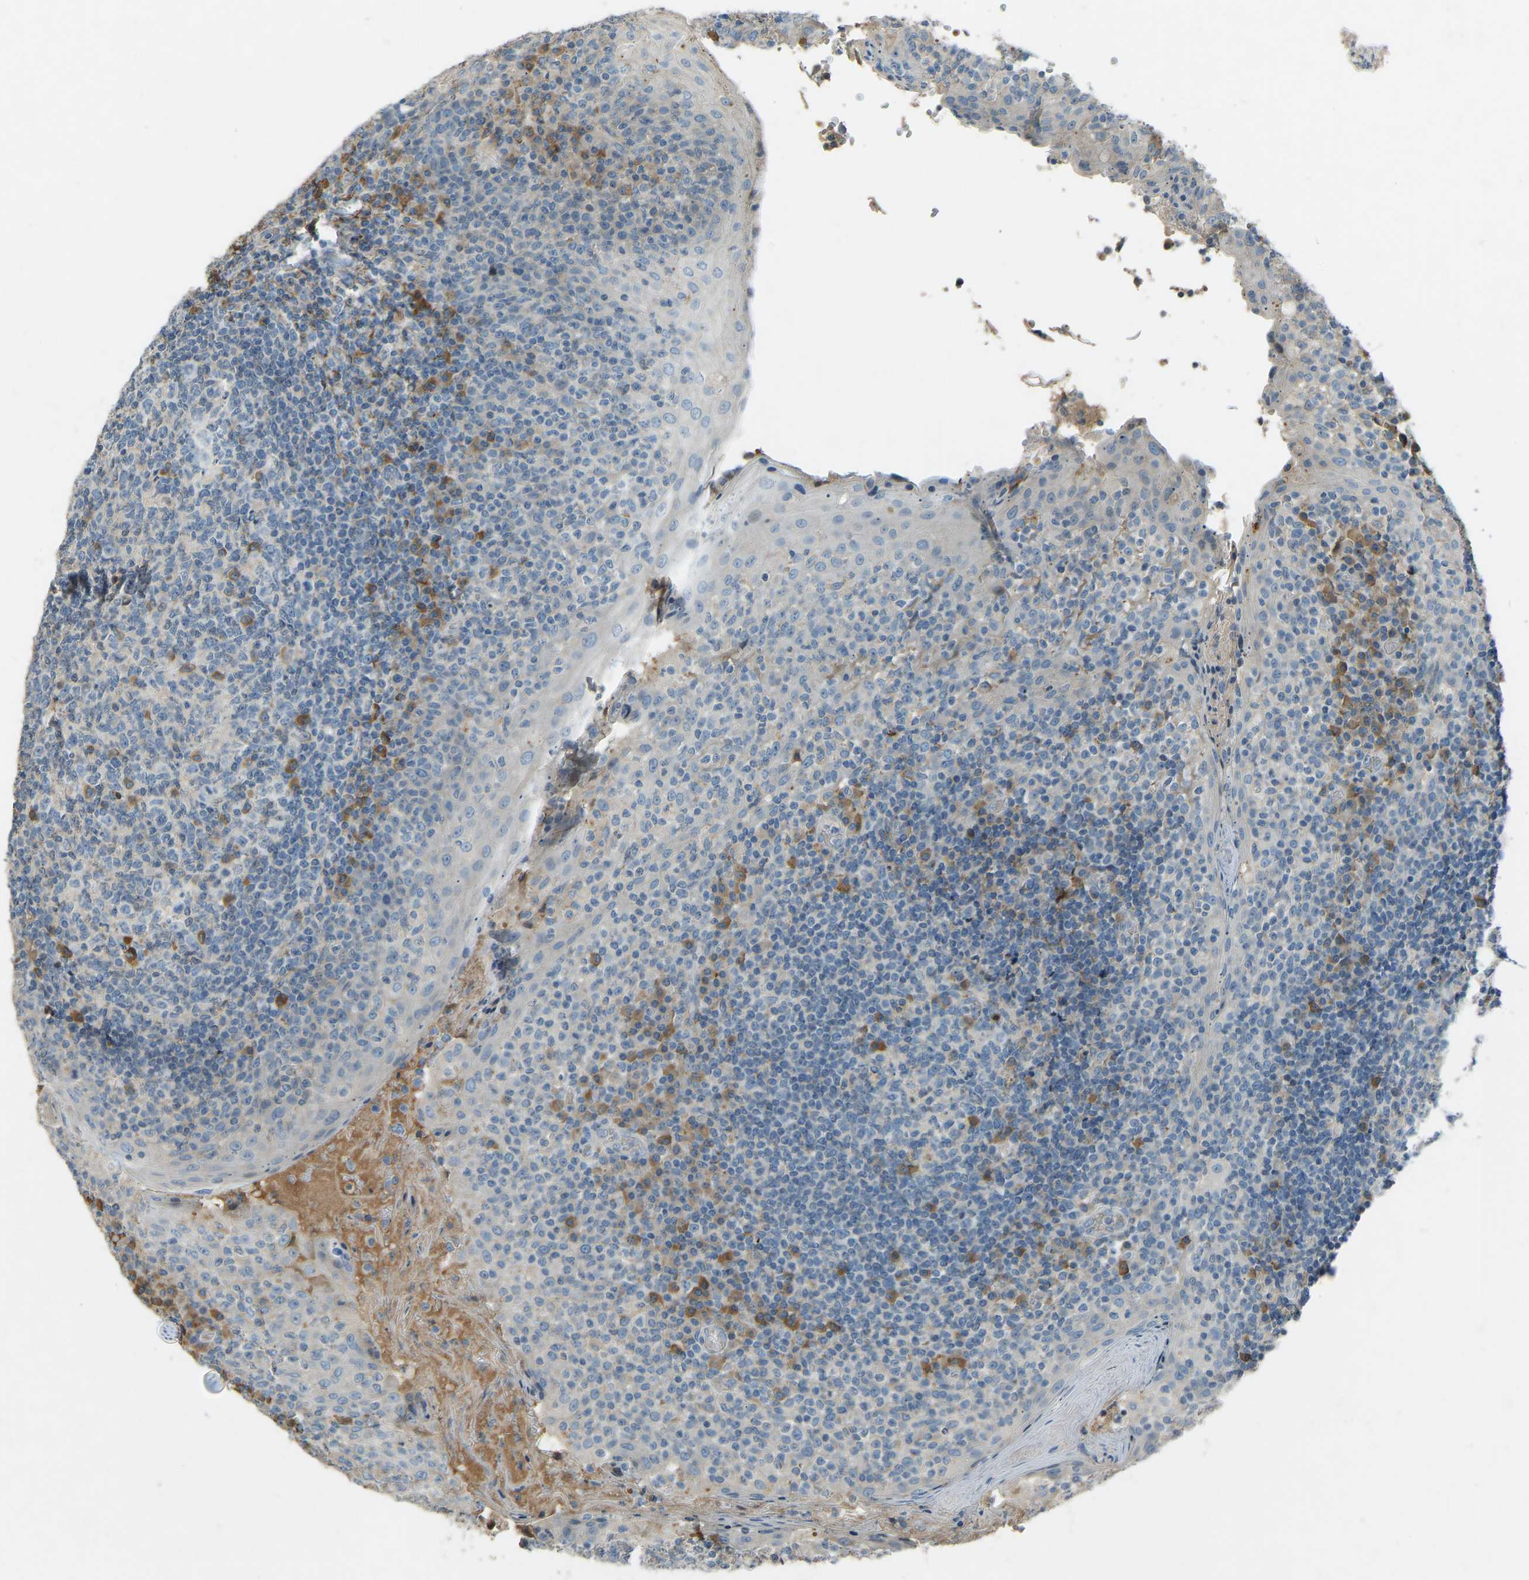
{"staining": {"intensity": "moderate", "quantity": "<25%", "location": "cytoplasmic/membranous"}, "tissue": "tonsil", "cell_type": "Germinal center cells", "image_type": "normal", "snomed": [{"axis": "morphology", "description": "Normal tissue, NOS"}, {"axis": "topography", "description": "Tonsil"}], "caption": "DAB (3,3'-diaminobenzidine) immunohistochemical staining of normal human tonsil reveals moderate cytoplasmic/membranous protein positivity in approximately <25% of germinal center cells.", "gene": "FBLN2", "patient": {"sex": "female", "age": 19}}